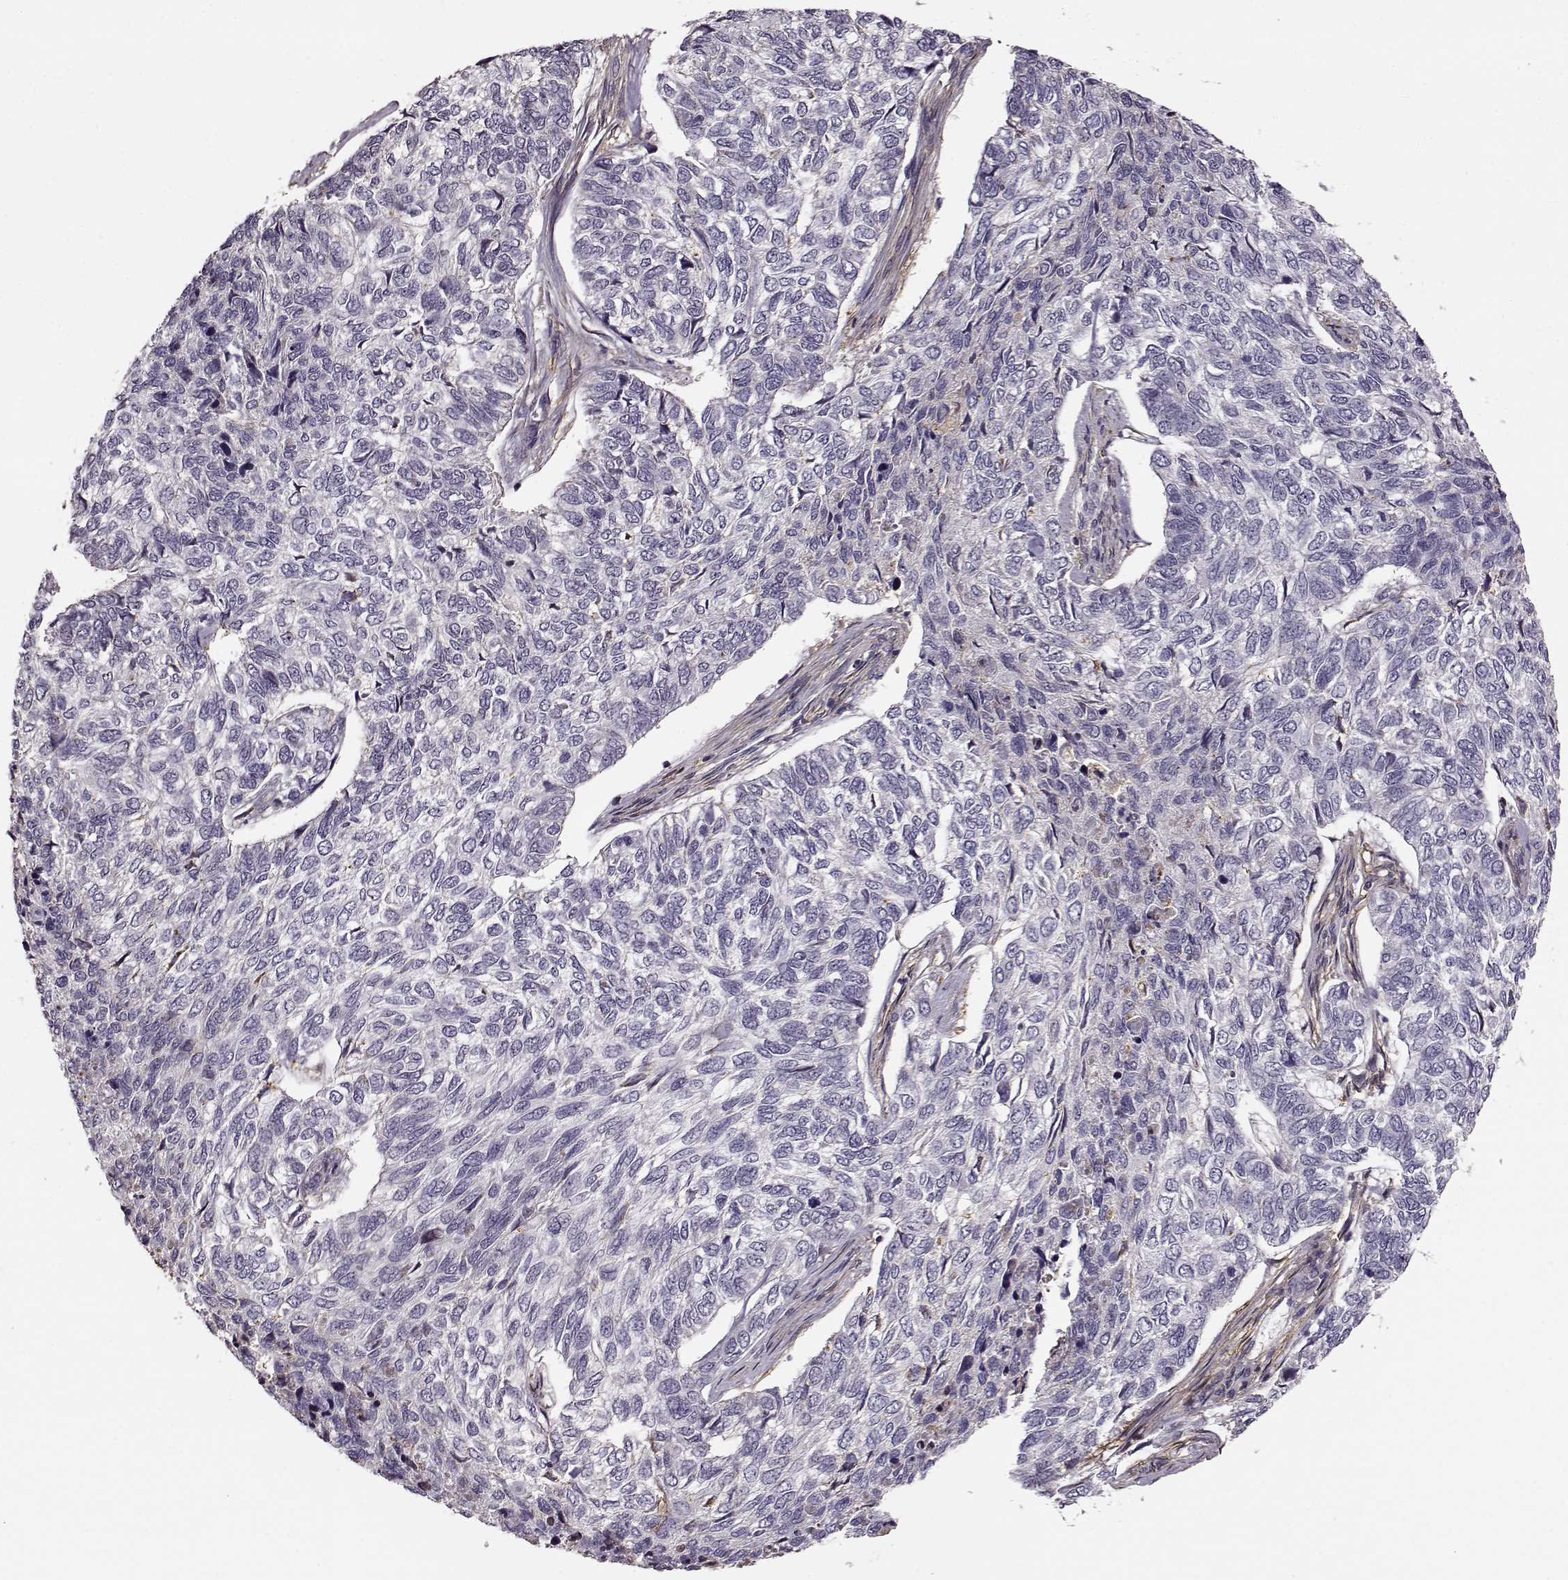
{"staining": {"intensity": "negative", "quantity": "none", "location": "none"}, "tissue": "skin cancer", "cell_type": "Tumor cells", "image_type": "cancer", "snomed": [{"axis": "morphology", "description": "Basal cell carcinoma"}, {"axis": "topography", "description": "Skin"}], "caption": "A high-resolution photomicrograph shows immunohistochemistry staining of skin cancer (basal cell carcinoma), which shows no significant expression in tumor cells. (DAB immunohistochemistry (IHC) with hematoxylin counter stain).", "gene": "MFSD1", "patient": {"sex": "female", "age": 65}}